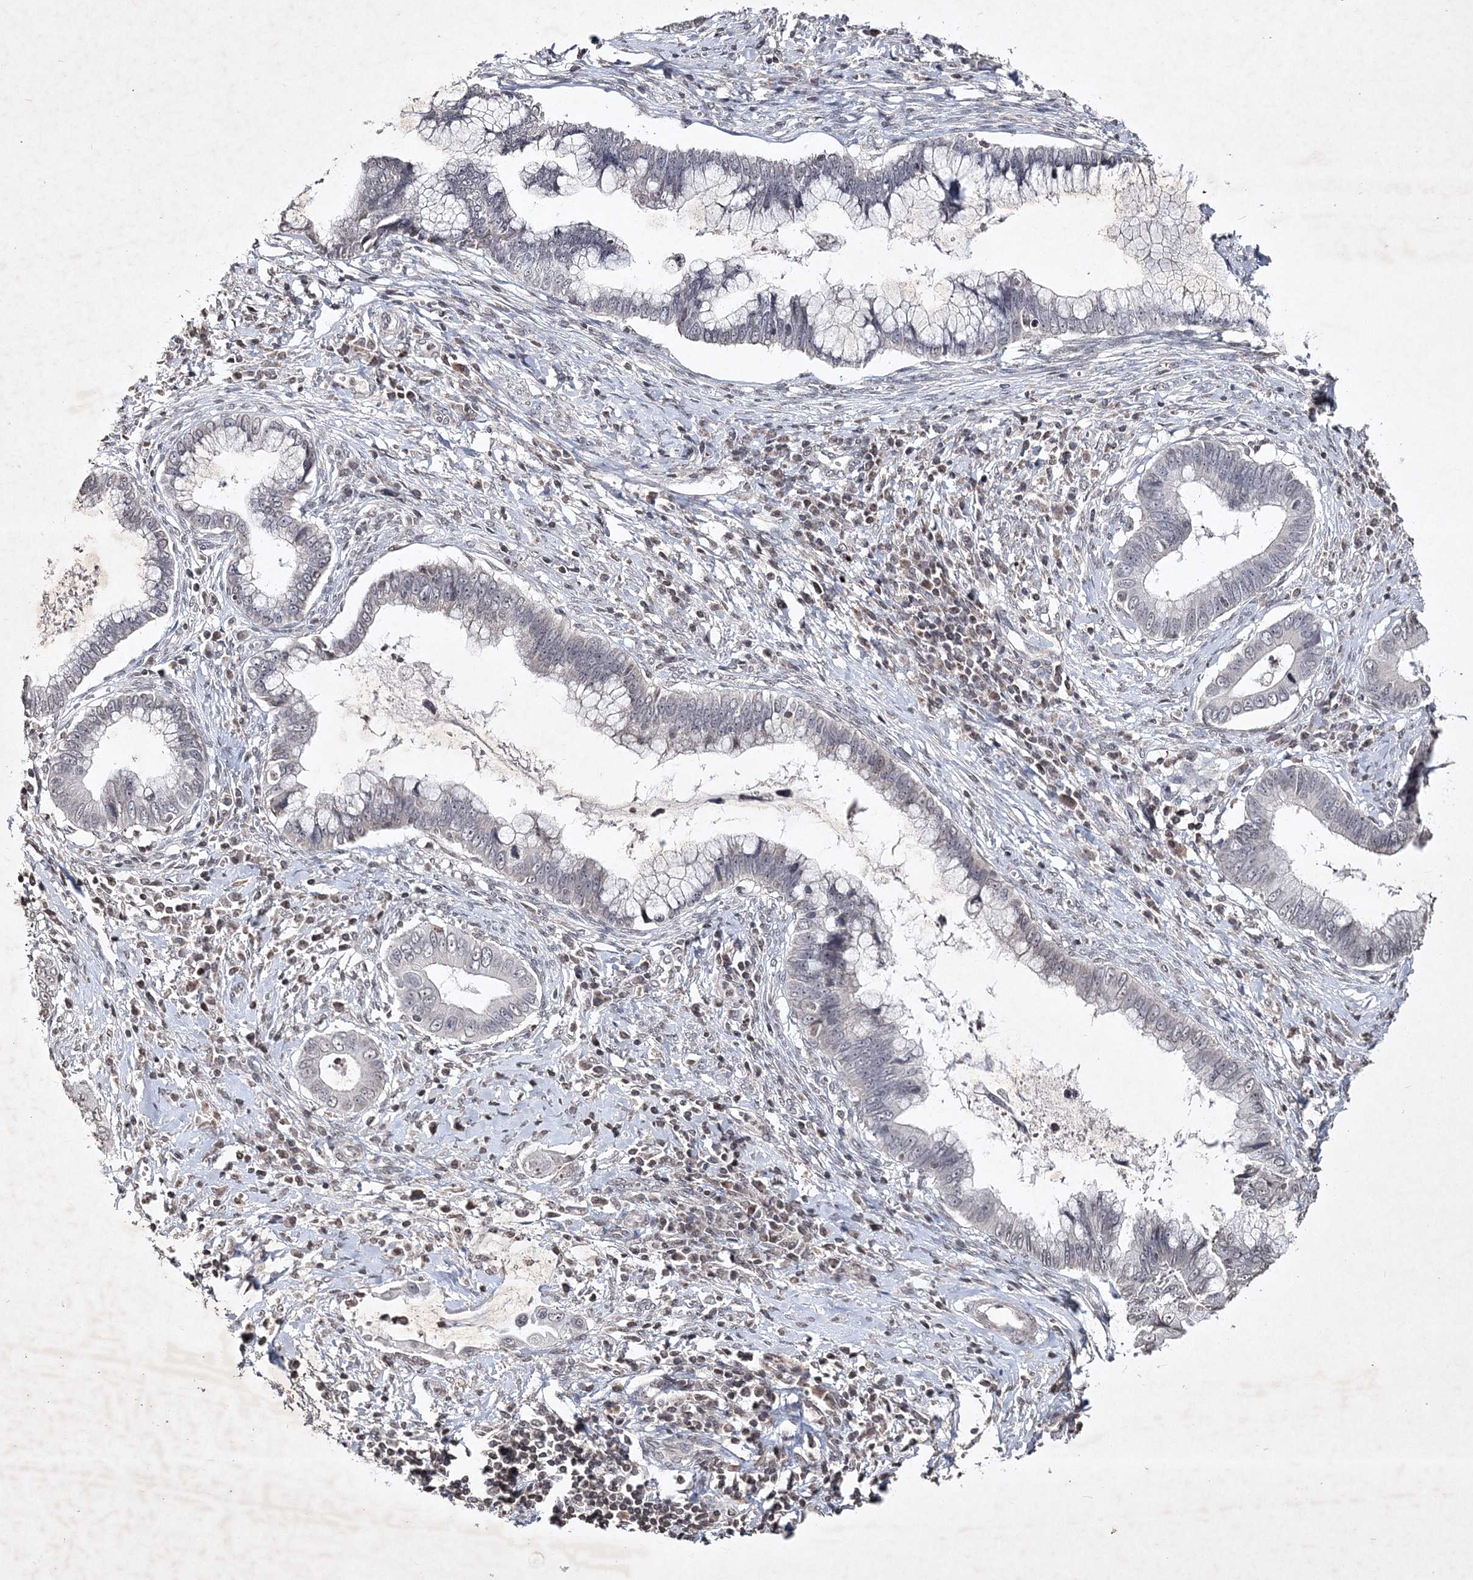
{"staining": {"intensity": "negative", "quantity": "none", "location": "none"}, "tissue": "cervical cancer", "cell_type": "Tumor cells", "image_type": "cancer", "snomed": [{"axis": "morphology", "description": "Adenocarcinoma, NOS"}, {"axis": "topography", "description": "Cervix"}], "caption": "Cervical adenocarcinoma stained for a protein using immunohistochemistry reveals no positivity tumor cells.", "gene": "SOWAHB", "patient": {"sex": "female", "age": 44}}